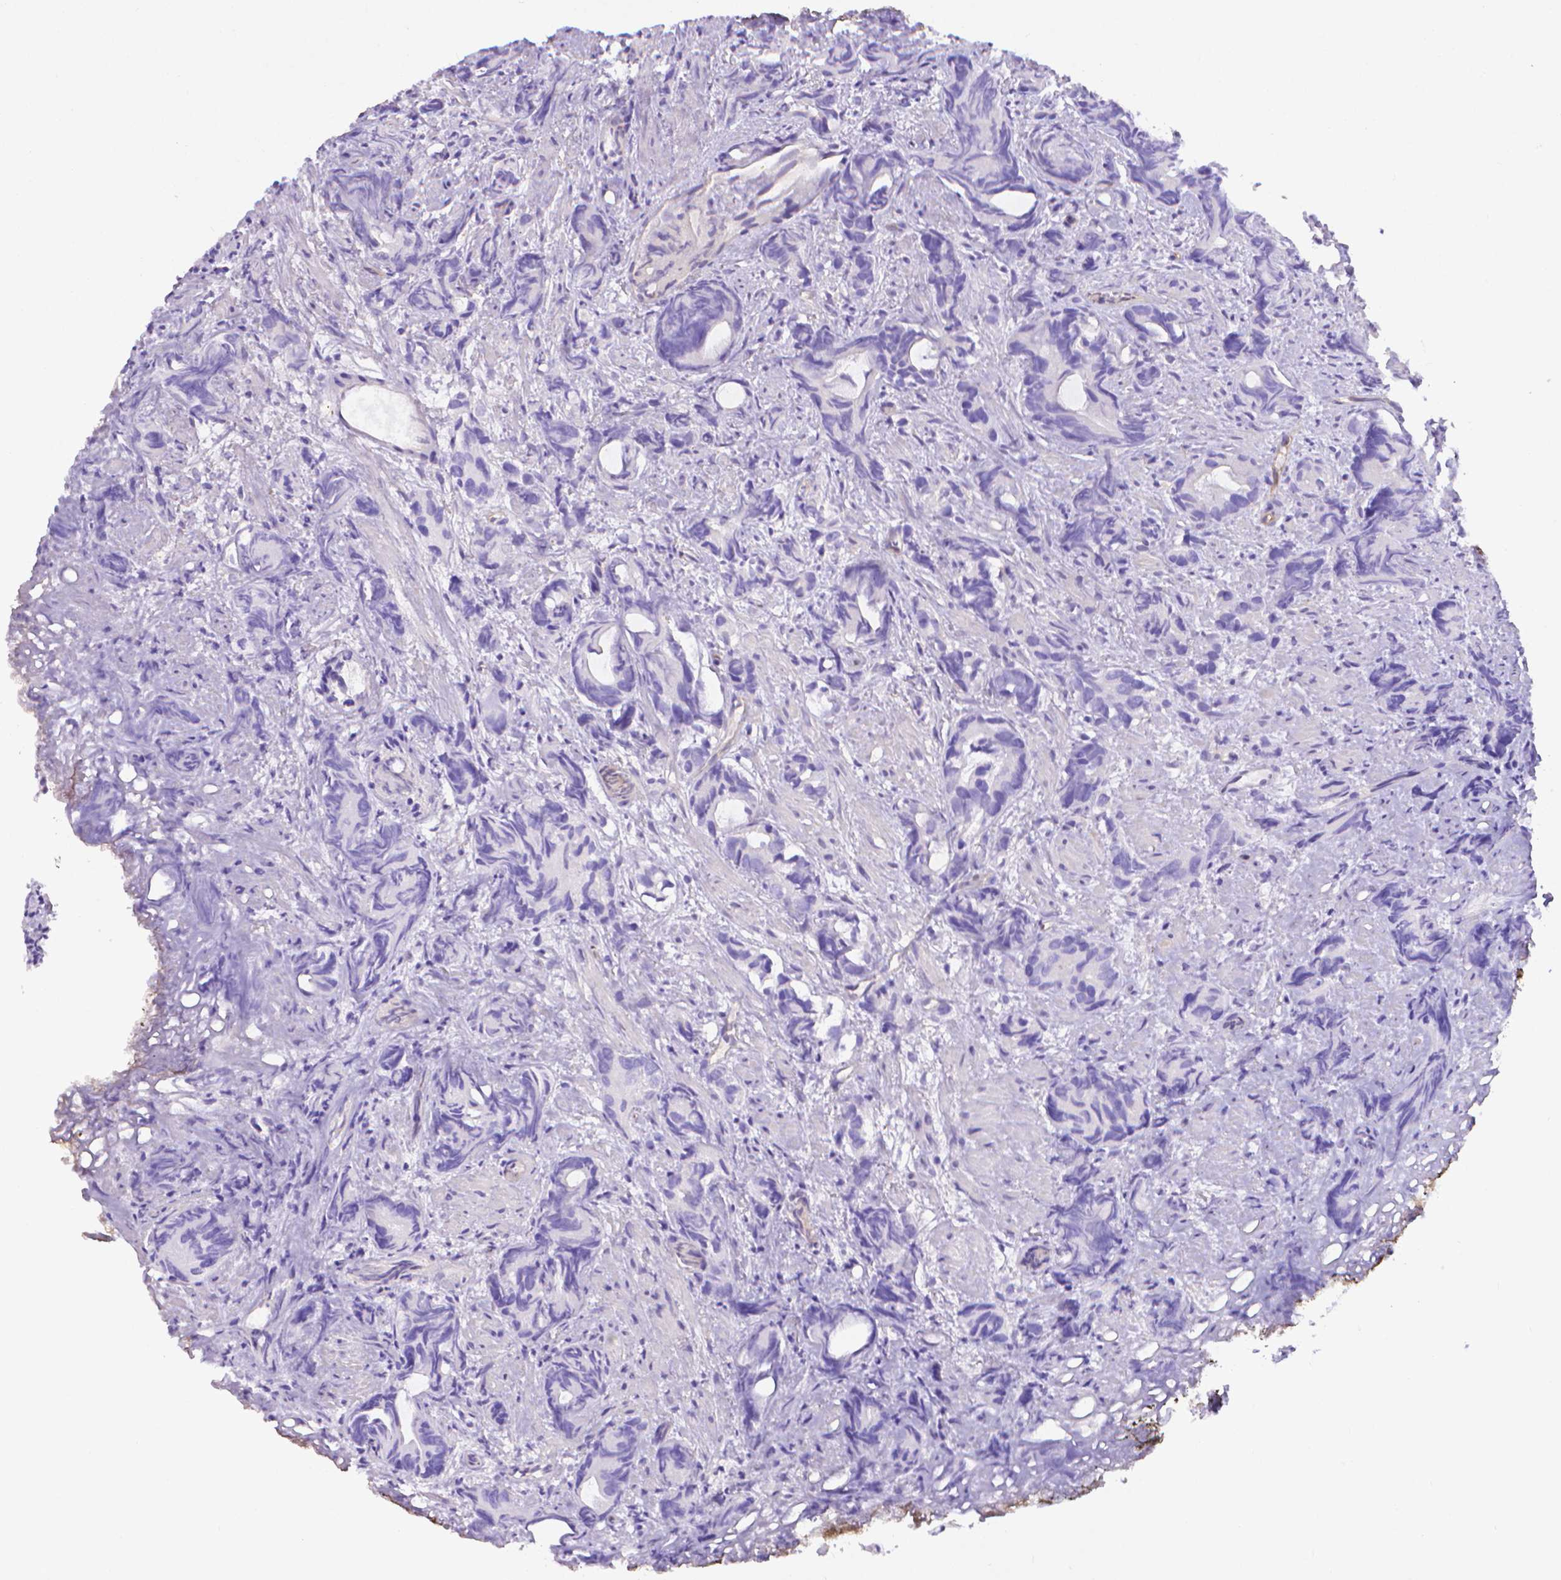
{"staining": {"intensity": "negative", "quantity": "none", "location": "none"}, "tissue": "prostate cancer", "cell_type": "Tumor cells", "image_type": "cancer", "snomed": [{"axis": "morphology", "description": "Adenocarcinoma, High grade"}, {"axis": "topography", "description": "Prostate"}], "caption": "Protein analysis of high-grade adenocarcinoma (prostate) exhibits no significant expression in tumor cells.", "gene": "CLIC4", "patient": {"sex": "male", "age": 84}}